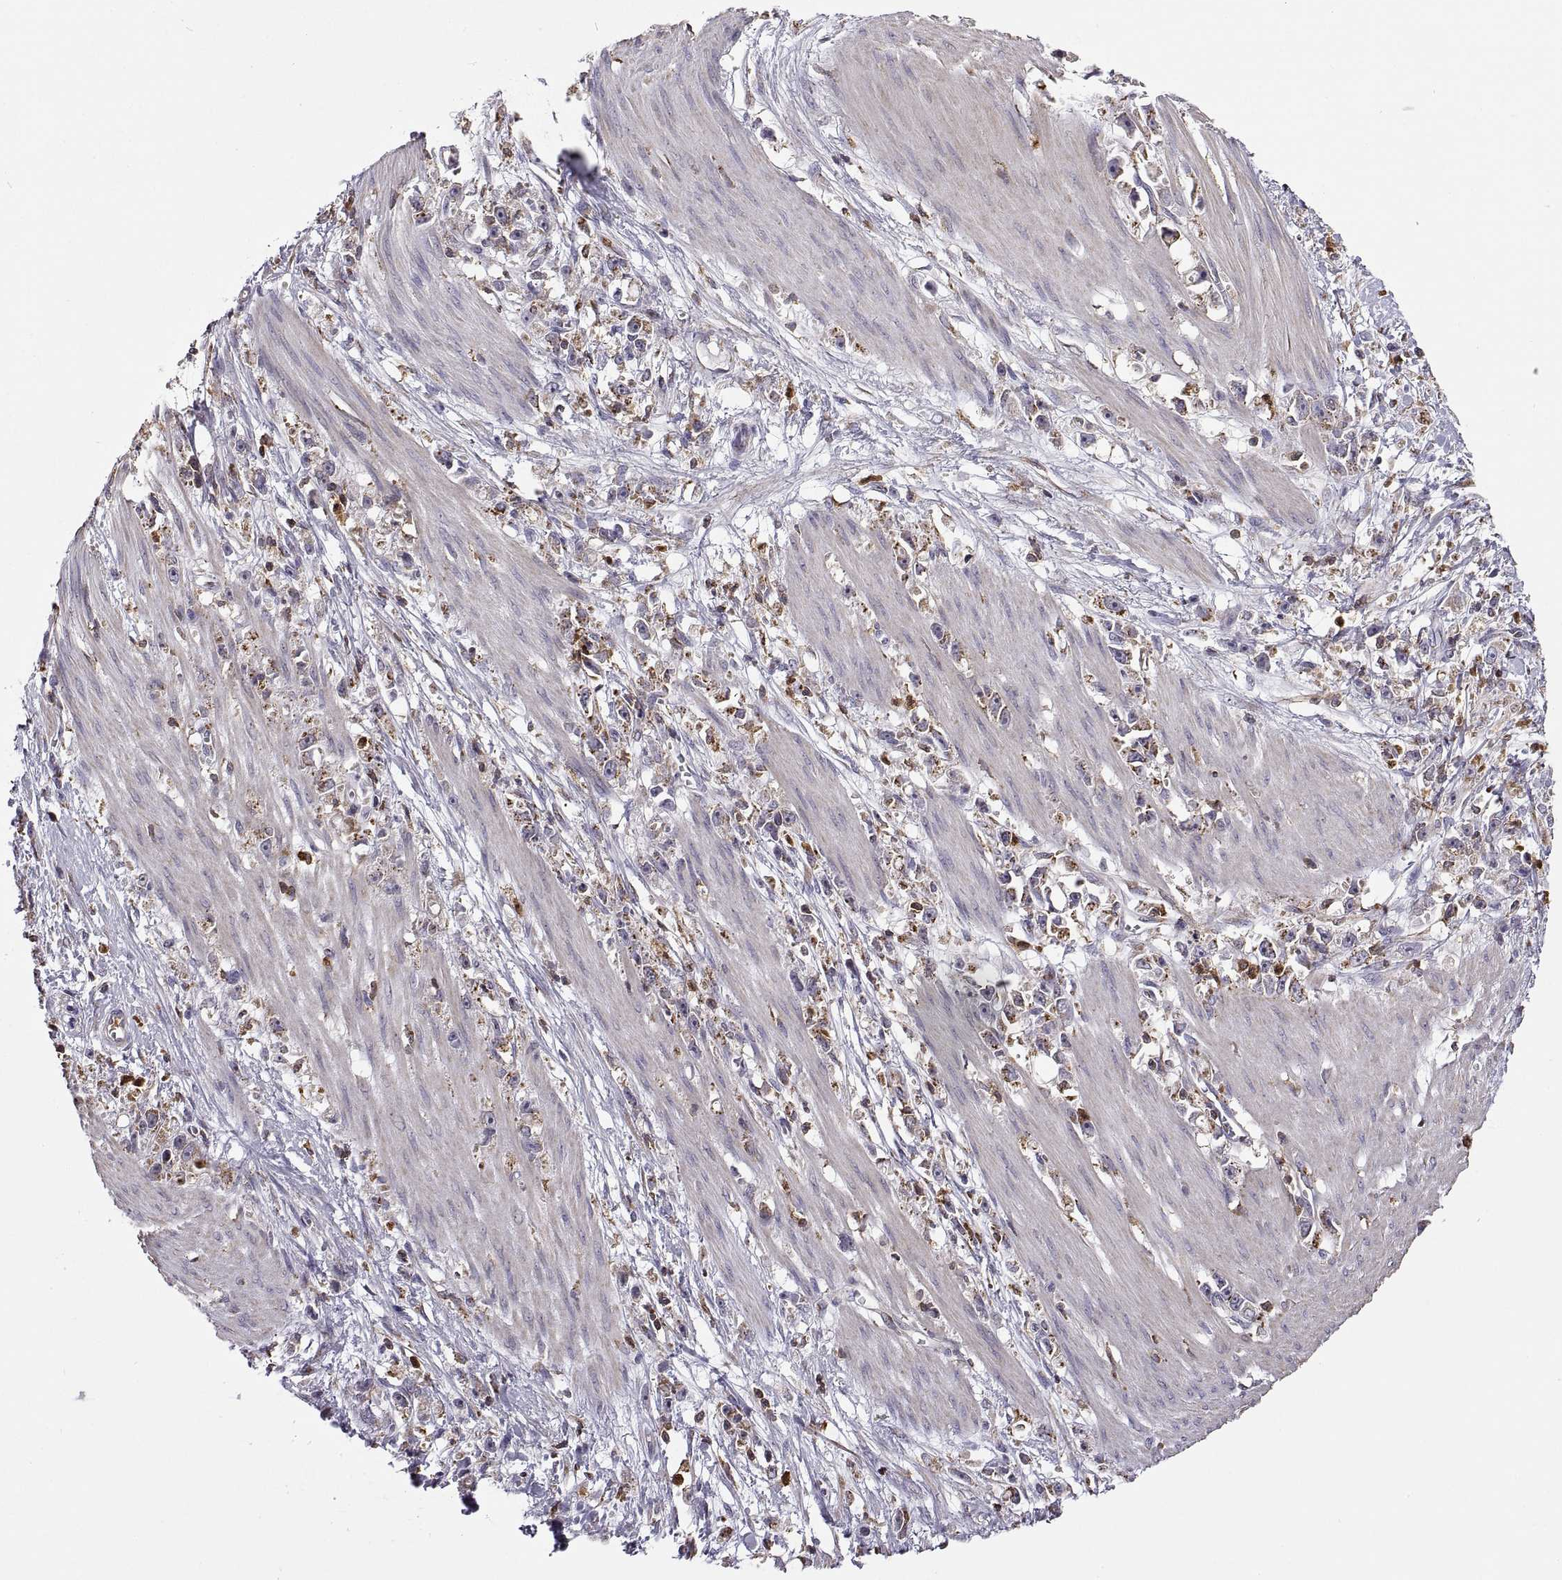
{"staining": {"intensity": "moderate", "quantity": "25%-75%", "location": "cytoplasmic/membranous"}, "tissue": "stomach cancer", "cell_type": "Tumor cells", "image_type": "cancer", "snomed": [{"axis": "morphology", "description": "Adenocarcinoma, NOS"}, {"axis": "topography", "description": "Stomach"}], "caption": "The image displays staining of stomach adenocarcinoma, revealing moderate cytoplasmic/membranous protein staining (brown color) within tumor cells. (DAB IHC, brown staining for protein, blue staining for nuclei).", "gene": "ACAP1", "patient": {"sex": "female", "age": 59}}